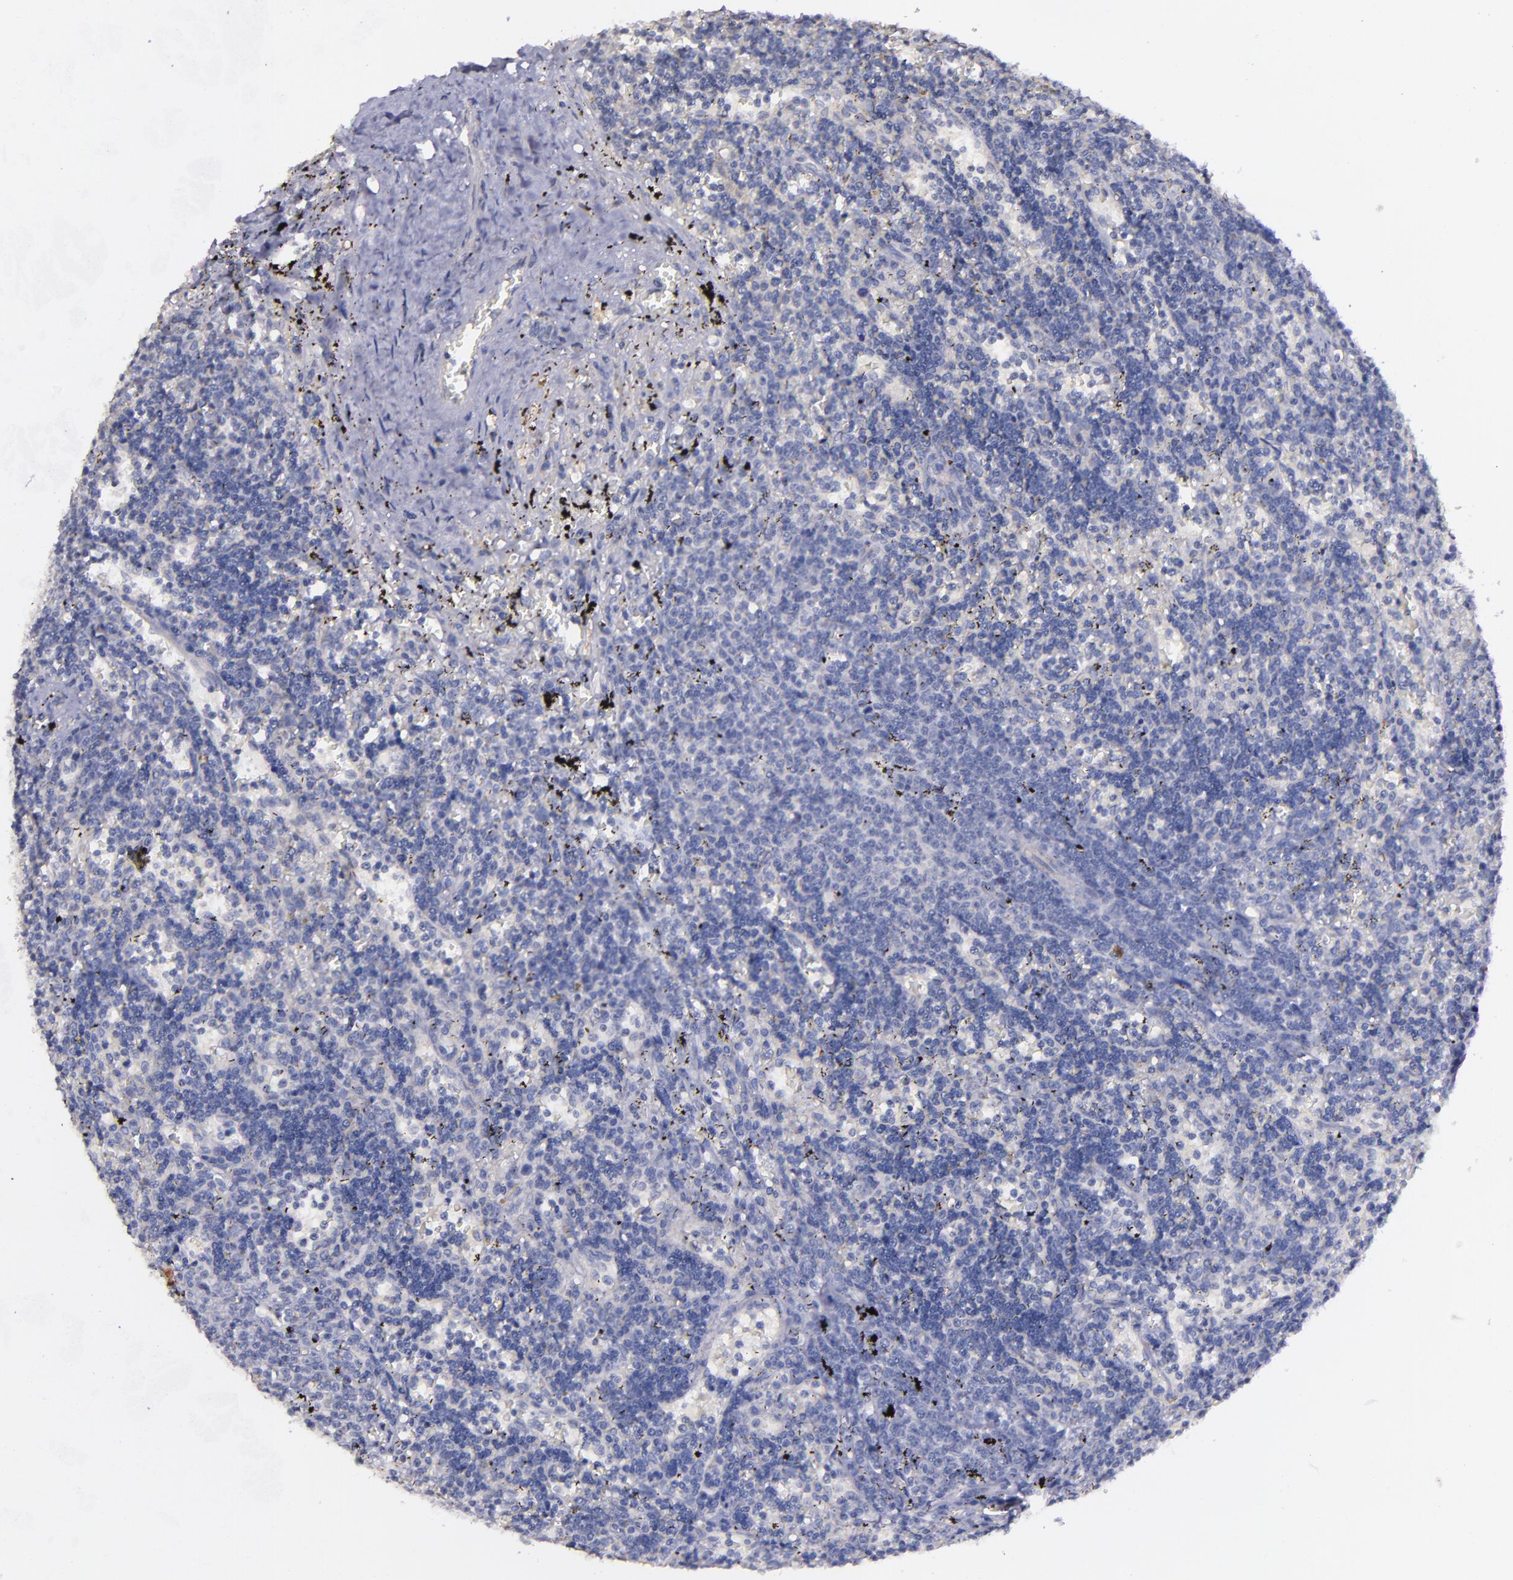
{"staining": {"intensity": "negative", "quantity": "none", "location": "none"}, "tissue": "lymphoma", "cell_type": "Tumor cells", "image_type": "cancer", "snomed": [{"axis": "morphology", "description": "Malignant lymphoma, non-Hodgkin's type, Low grade"}, {"axis": "topography", "description": "Spleen"}], "caption": "Tumor cells are negative for protein expression in human lymphoma.", "gene": "MASP1", "patient": {"sex": "male", "age": 60}}